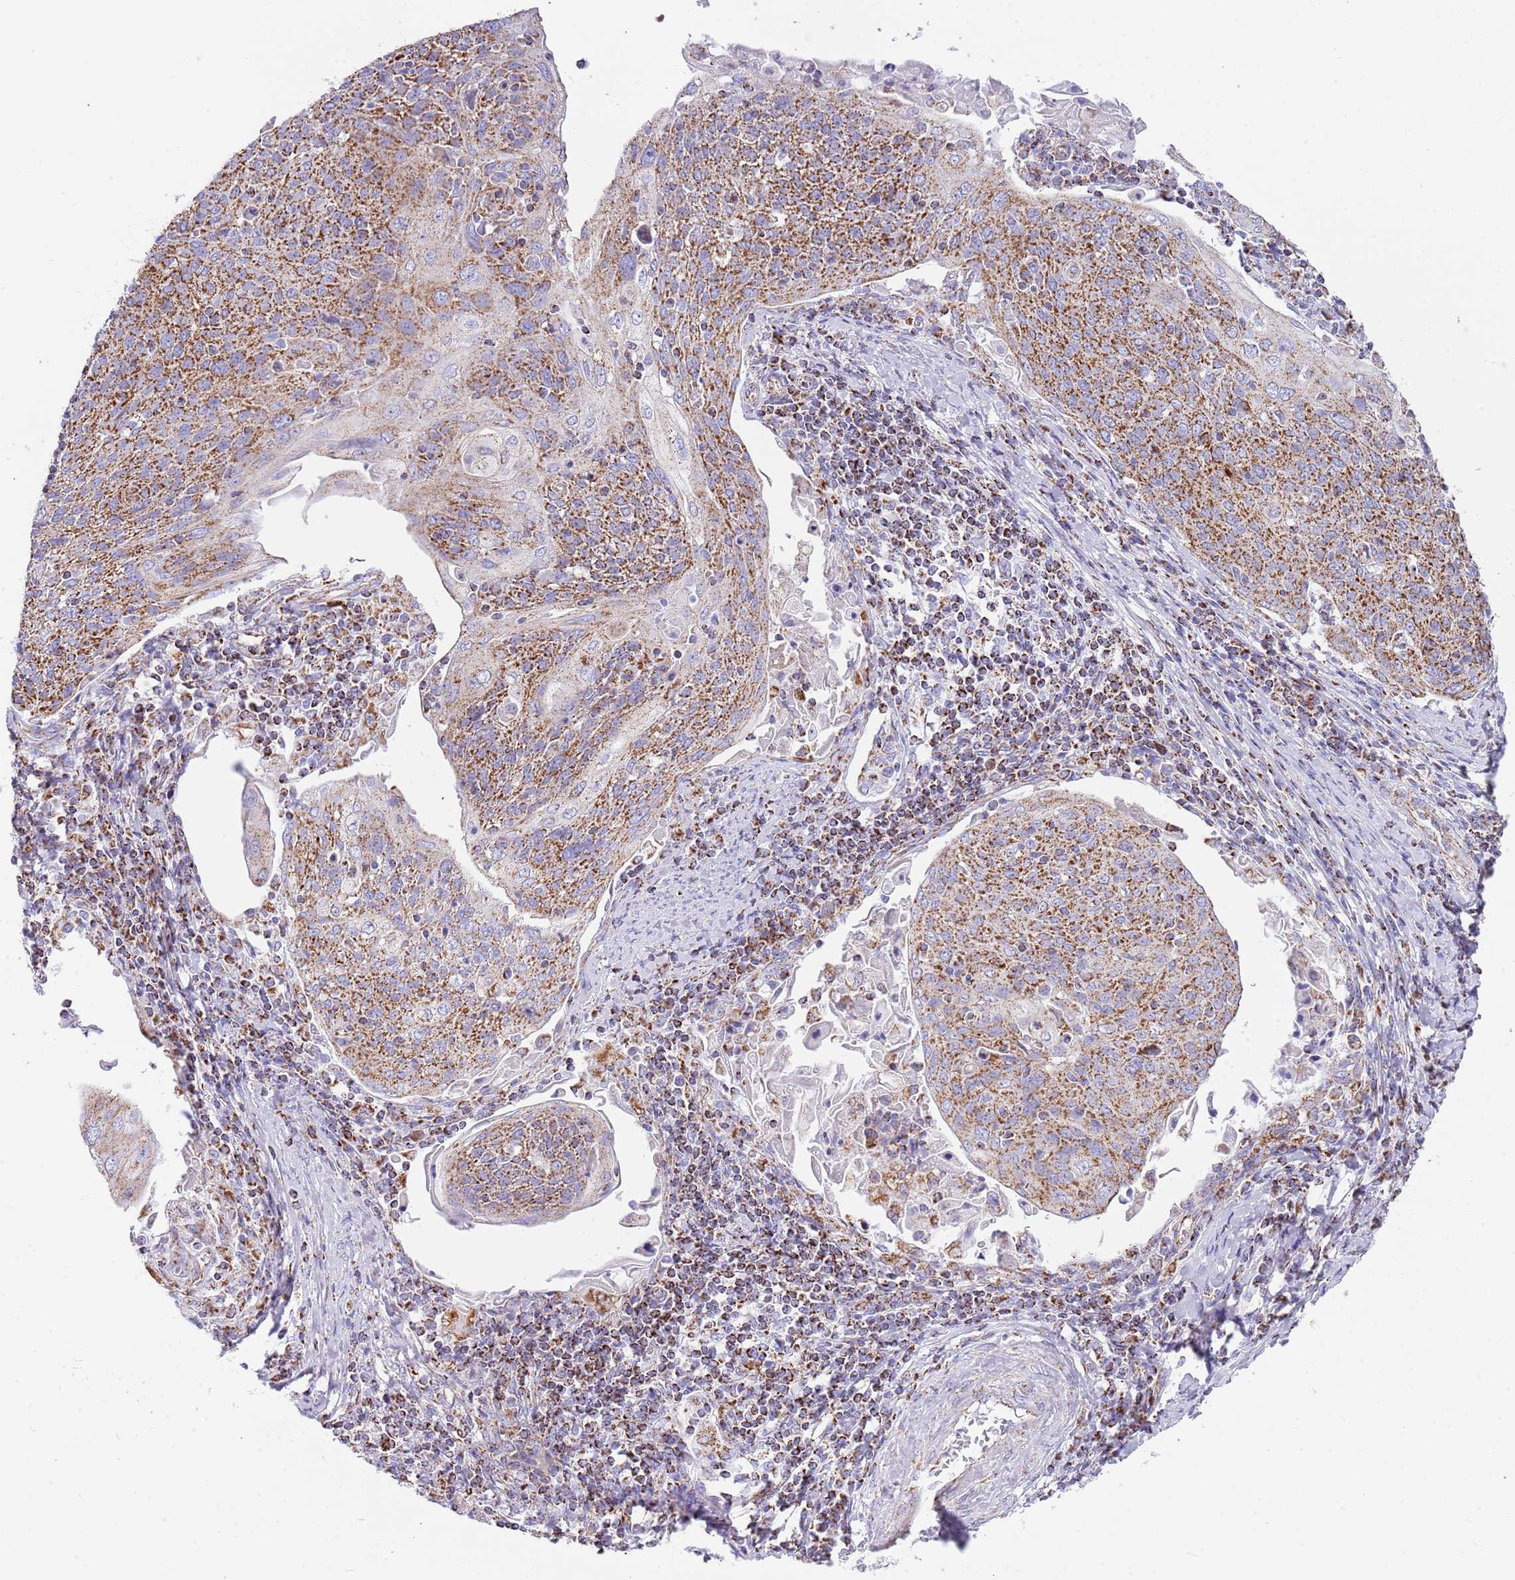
{"staining": {"intensity": "moderate", "quantity": ">75%", "location": "cytoplasmic/membranous"}, "tissue": "cervical cancer", "cell_type": "Tumor cells", "image_type": "cancer", "snomed": [{"axis": "morphology", "description": "Squamous cell carcinoma, NOS"}, {"axis": "topography", "description": "Cervix"}], "caption": "Cervical squamous cell carcinoma tissue displays moderate cytoplasmic/membranous positivity in about >75% of tumor cells, visualized by immunohistochemistry.", "gene": "SUCLG2", "patient": {"sex": "female", "age": 67}}